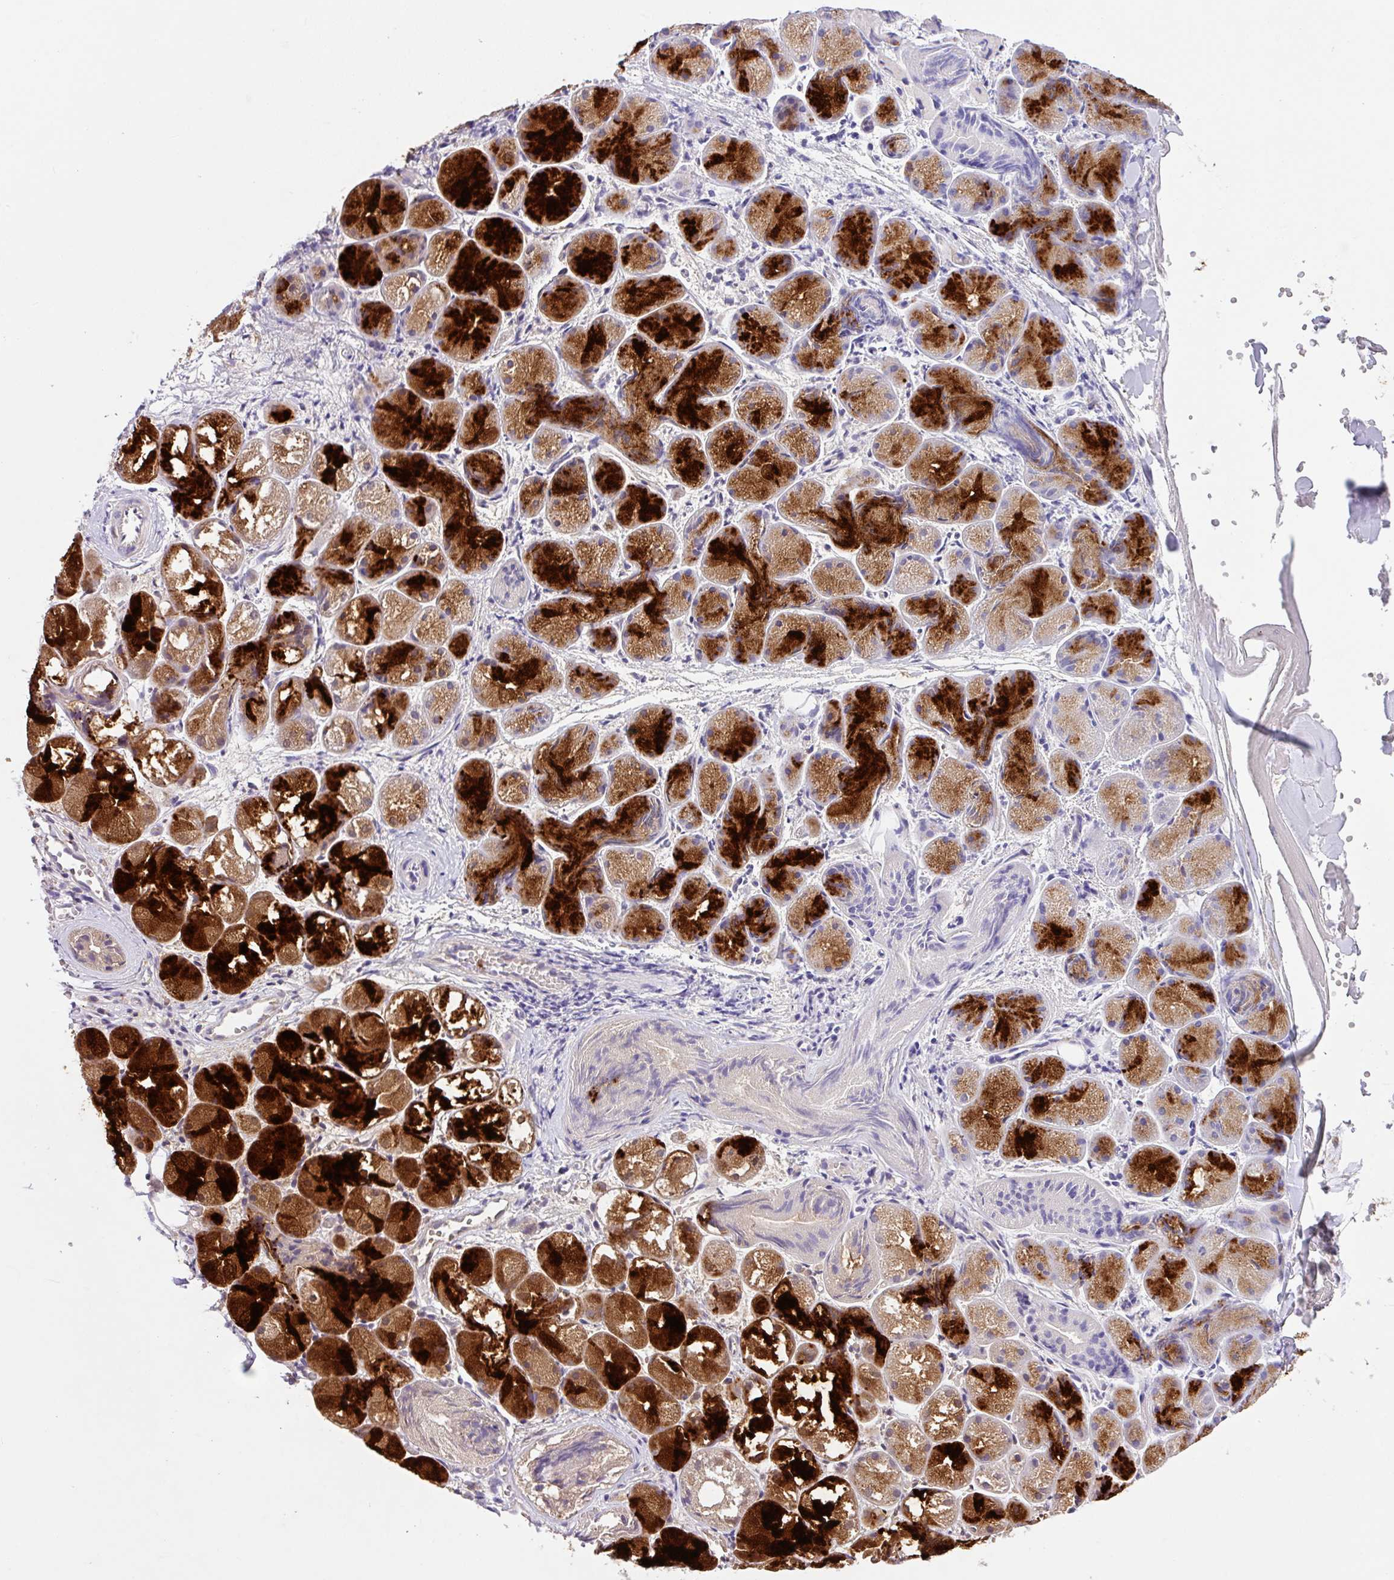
{"staining": {"intensity": "strong", "quantity": "25%-75%", "location": "cytoplasmic/membranous"}, "tissue": "salivary gland", "cell_type": "Glandular cells", "image_type": "normal", "snomed": [{"axis": "morphology", "description": "Normal tissue, NOS"}, {"axis": "topography", "description": "Salivary gland"}], "caption": "Immunohistochemical staining of normal human salivary gland shows high levels of strong cytoplasmic/membranous staining in about 25%-75% of glandular cells. (DAB (3,3'-diaminobenzidine) IHC, brown staining for protein, blue staining for nuclei).", "gene": "CRISP3", "patient": {"sex": "female", "age": 24}}